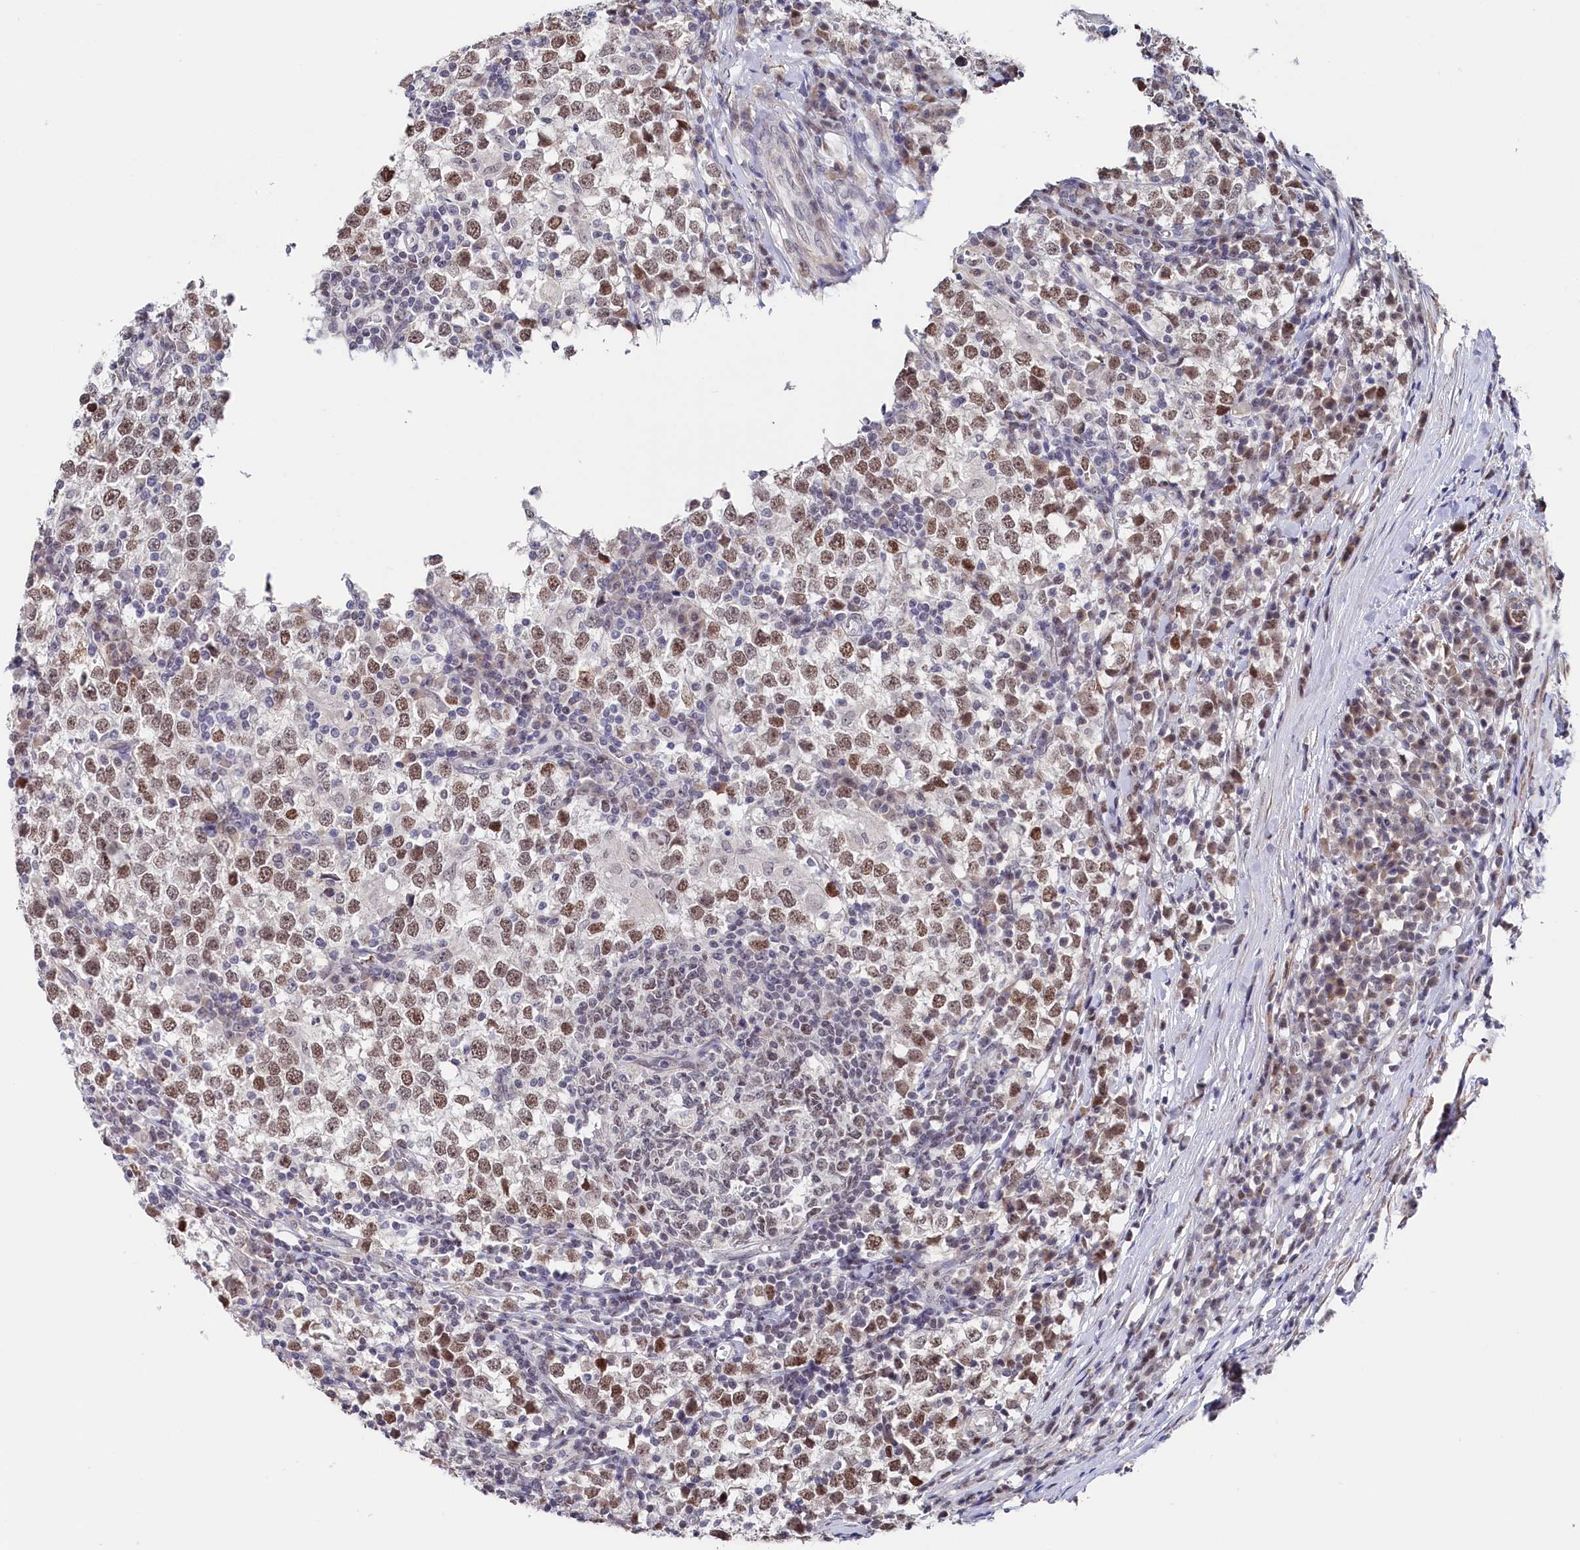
{"staining": {"intensity": "moderate", "quantity": ">75%", "location": "nuclear"}, "tissue": "testis cancer", "cell_type": "Tumor cells", "image_type": "cancer", "snomed": [{"axis": "morphology", "description": "Seminoma, NOS"}, {"axis": "topography", "description": "Testis"}], "caption": "Tumor cells exhibit medium levels of moderate nuclear staining in approximately >75% of cells in human seminoma (testis). Using DAB (brown) and hematoxylin (blue) stains, captured at high magnification using brightfield microscopy.", "gene": "TIGD4", "patient": {"sex": "male", "age": 65}}